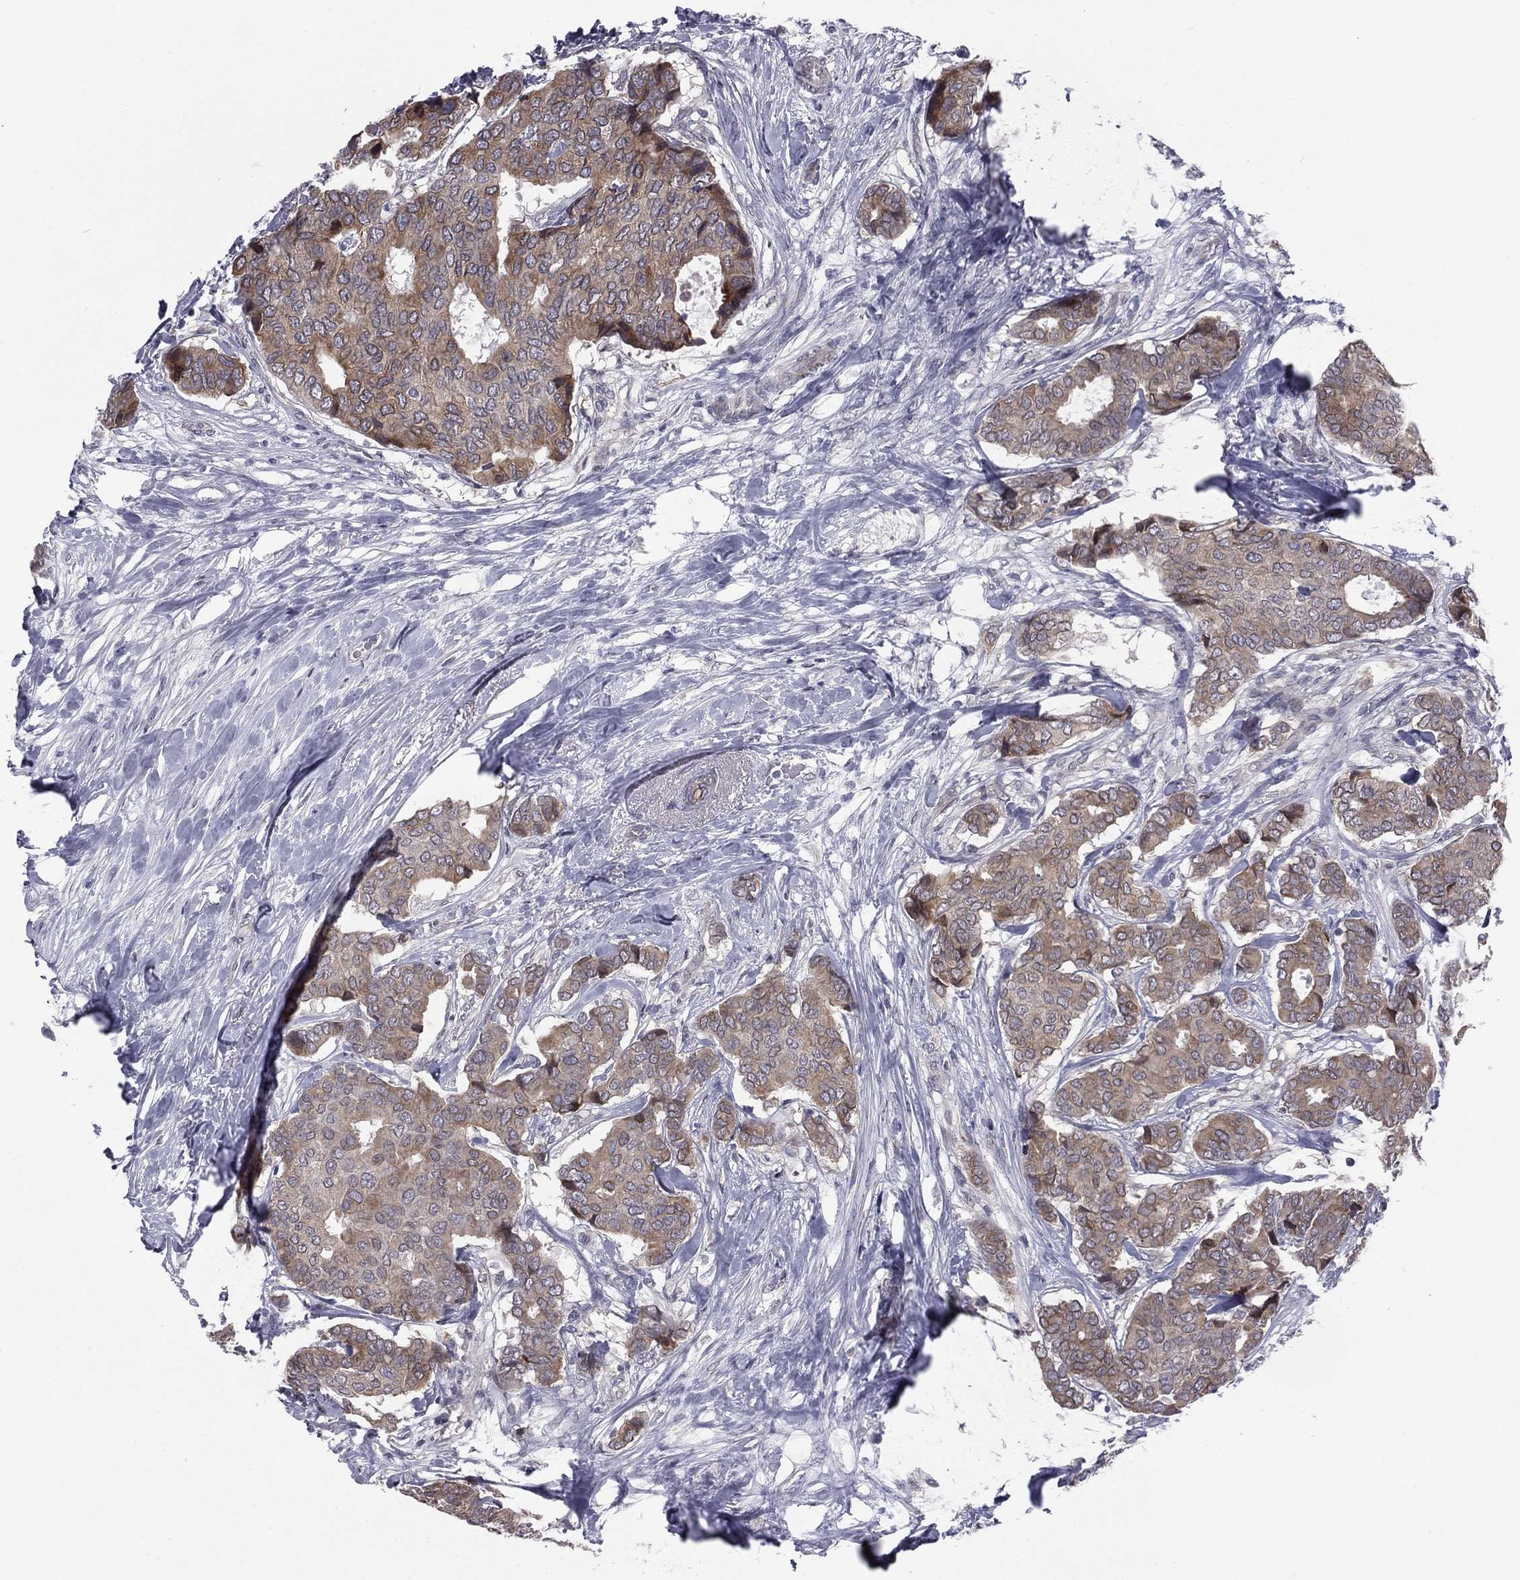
{"staining": {"intensity": "weak", "quantity": "25%-75%", "location": "cytoplasmic/membranous"}, "tissue": "breast cancer", "cell_type": "Tumor cells", "image_type": "cancer", "snomed": [{"axis": "morphology", "description": "Duct carcinoma"}, {"axis": "topography", "description": "Breast"}], "caption": "Breast cancer (invasive ductal carcinoma) stained with a brown dye demonstrates weak cytoplasmic/membranous positive expression in approximately 25%-75% of tumor cells.", "gene": "ACTRT2", "patient": {"sex": "female", "age": 75}}